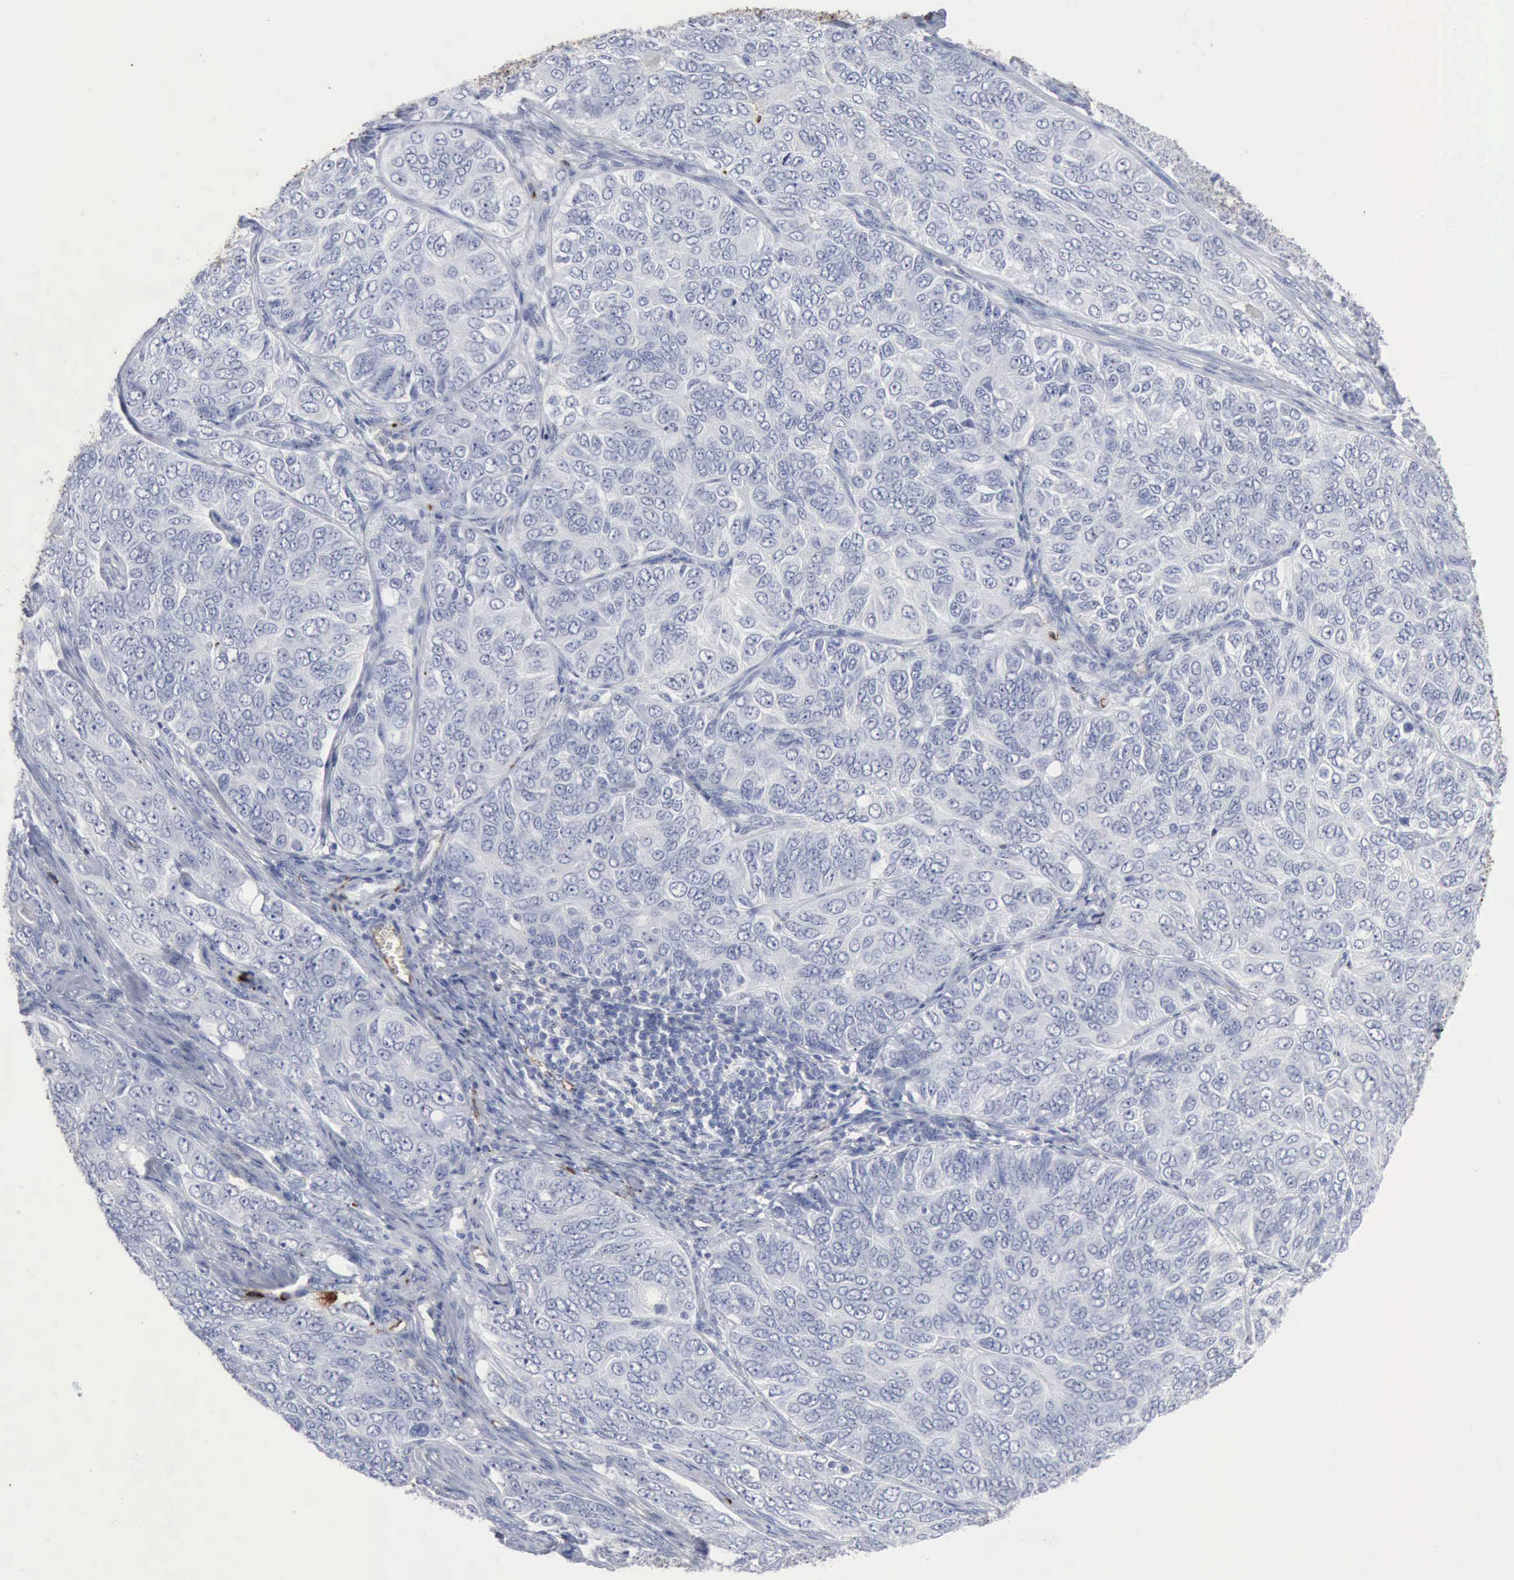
{"staining": {"intensity": "negative", "quantity": "none", "location": "none"}, "tissue": "ovarian cancer", "cell_type": "Tumor cells", "image_type": "cancer", "snomed": [{"axis": "morphology", "description": "Carcinoma, endometroid"}, {"axis": "topography", "description": "Ovary"}], "caption": "This is a micrograph of immunohistochemistry staining of ovarian endometroid carcinoma, which shows no staining in tumor cells.", "gene": "C4BPA", "patient": {"sex": "female", "age": 51}}